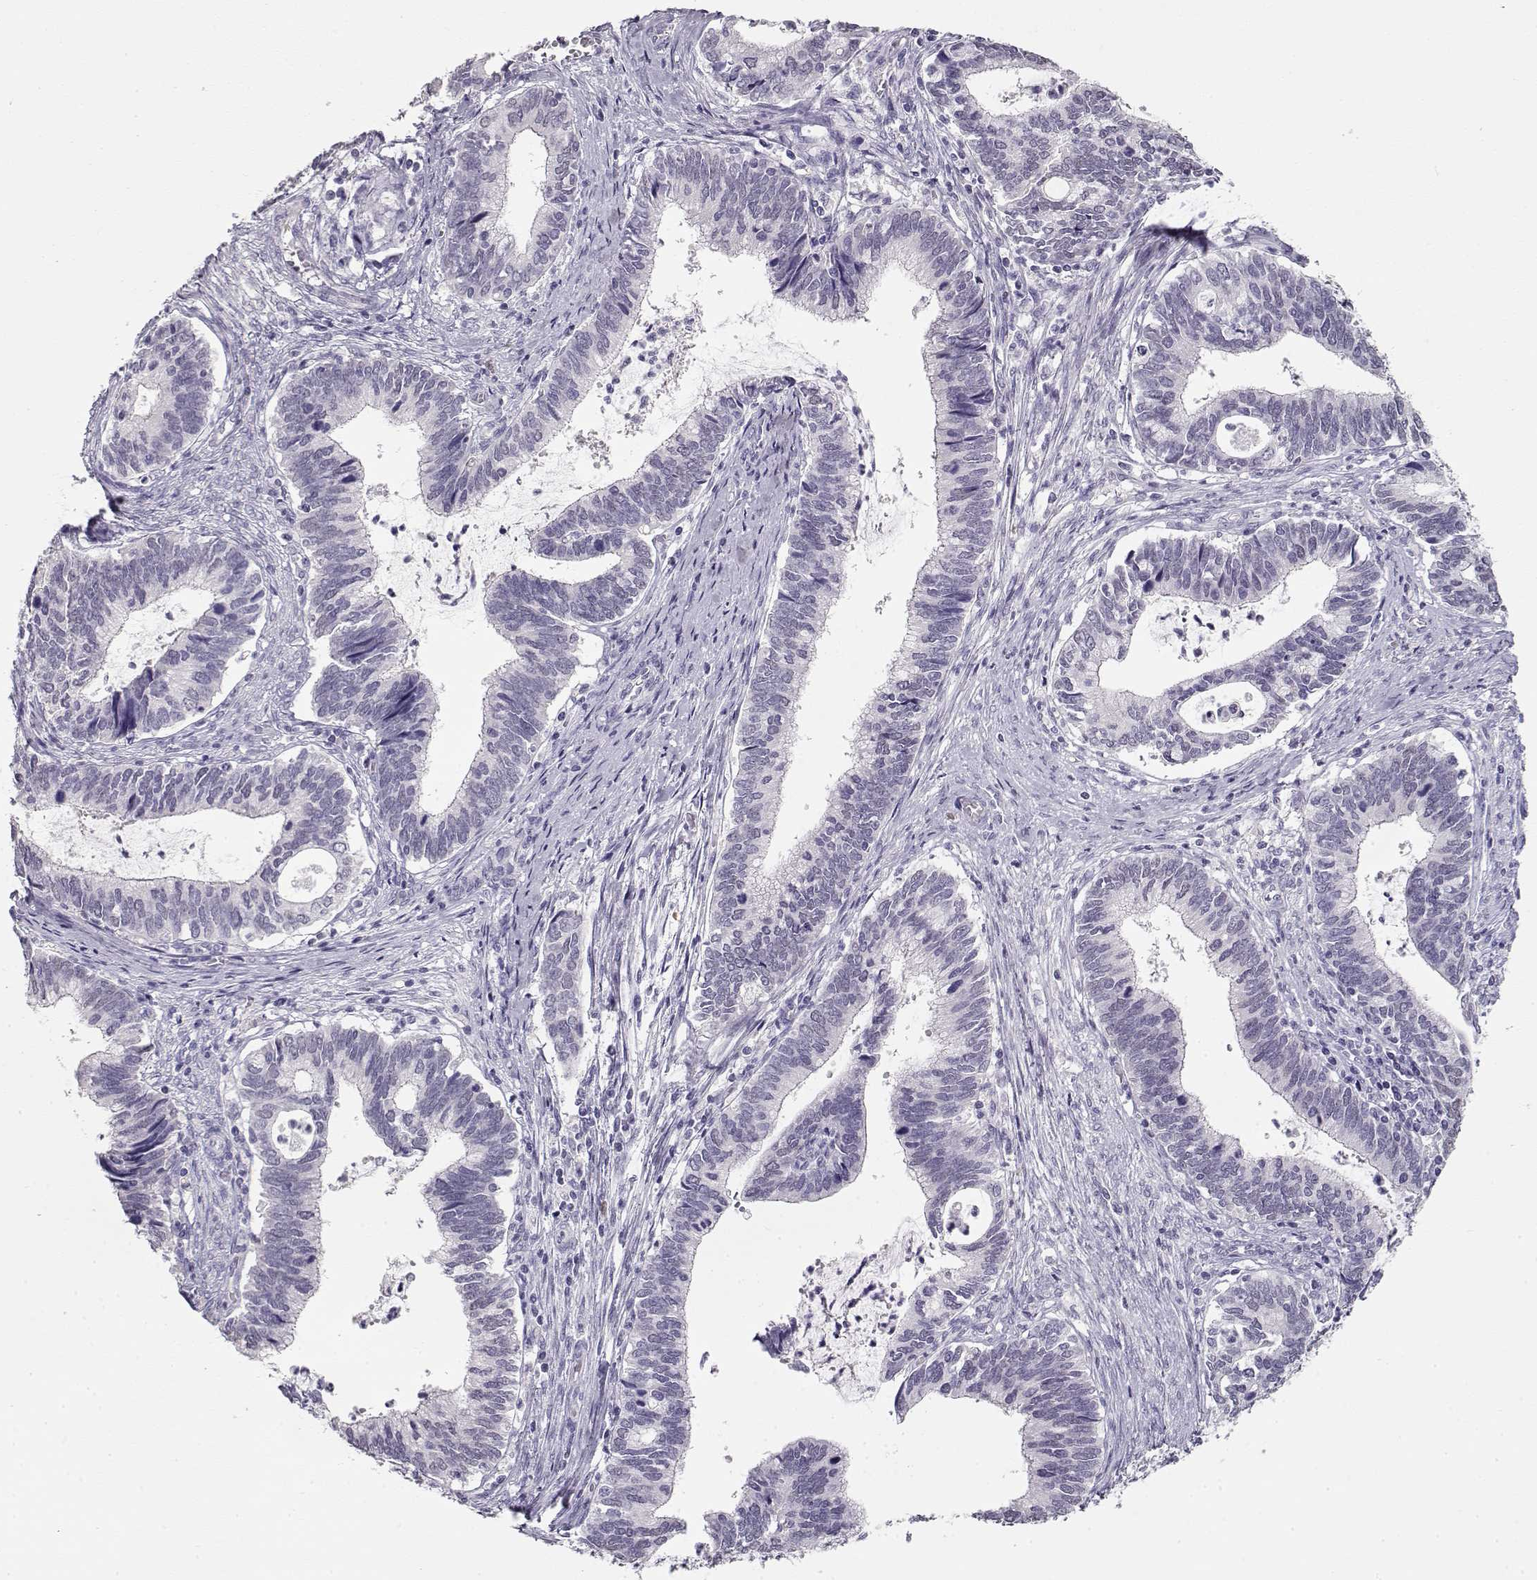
{"staining": {"intensity": "negative", "quantity": "none", "location": "none"}, "tissue": "cervical cancer", "cell_type": "Tumor cells", "image_type": "cancer", "snomed": [{"axis": "morphology", "description": "Adenocarcinoma, NOS"}, {"axis": "topography", "description": "Cervix"}], "caption": "IHC micrograph of cervical adenocarcinoma stained for a protein (brown), which displays no positivity in tumor cells.", "gene": "NUTM1", "patient": {"sex": "female", "age": 42}}